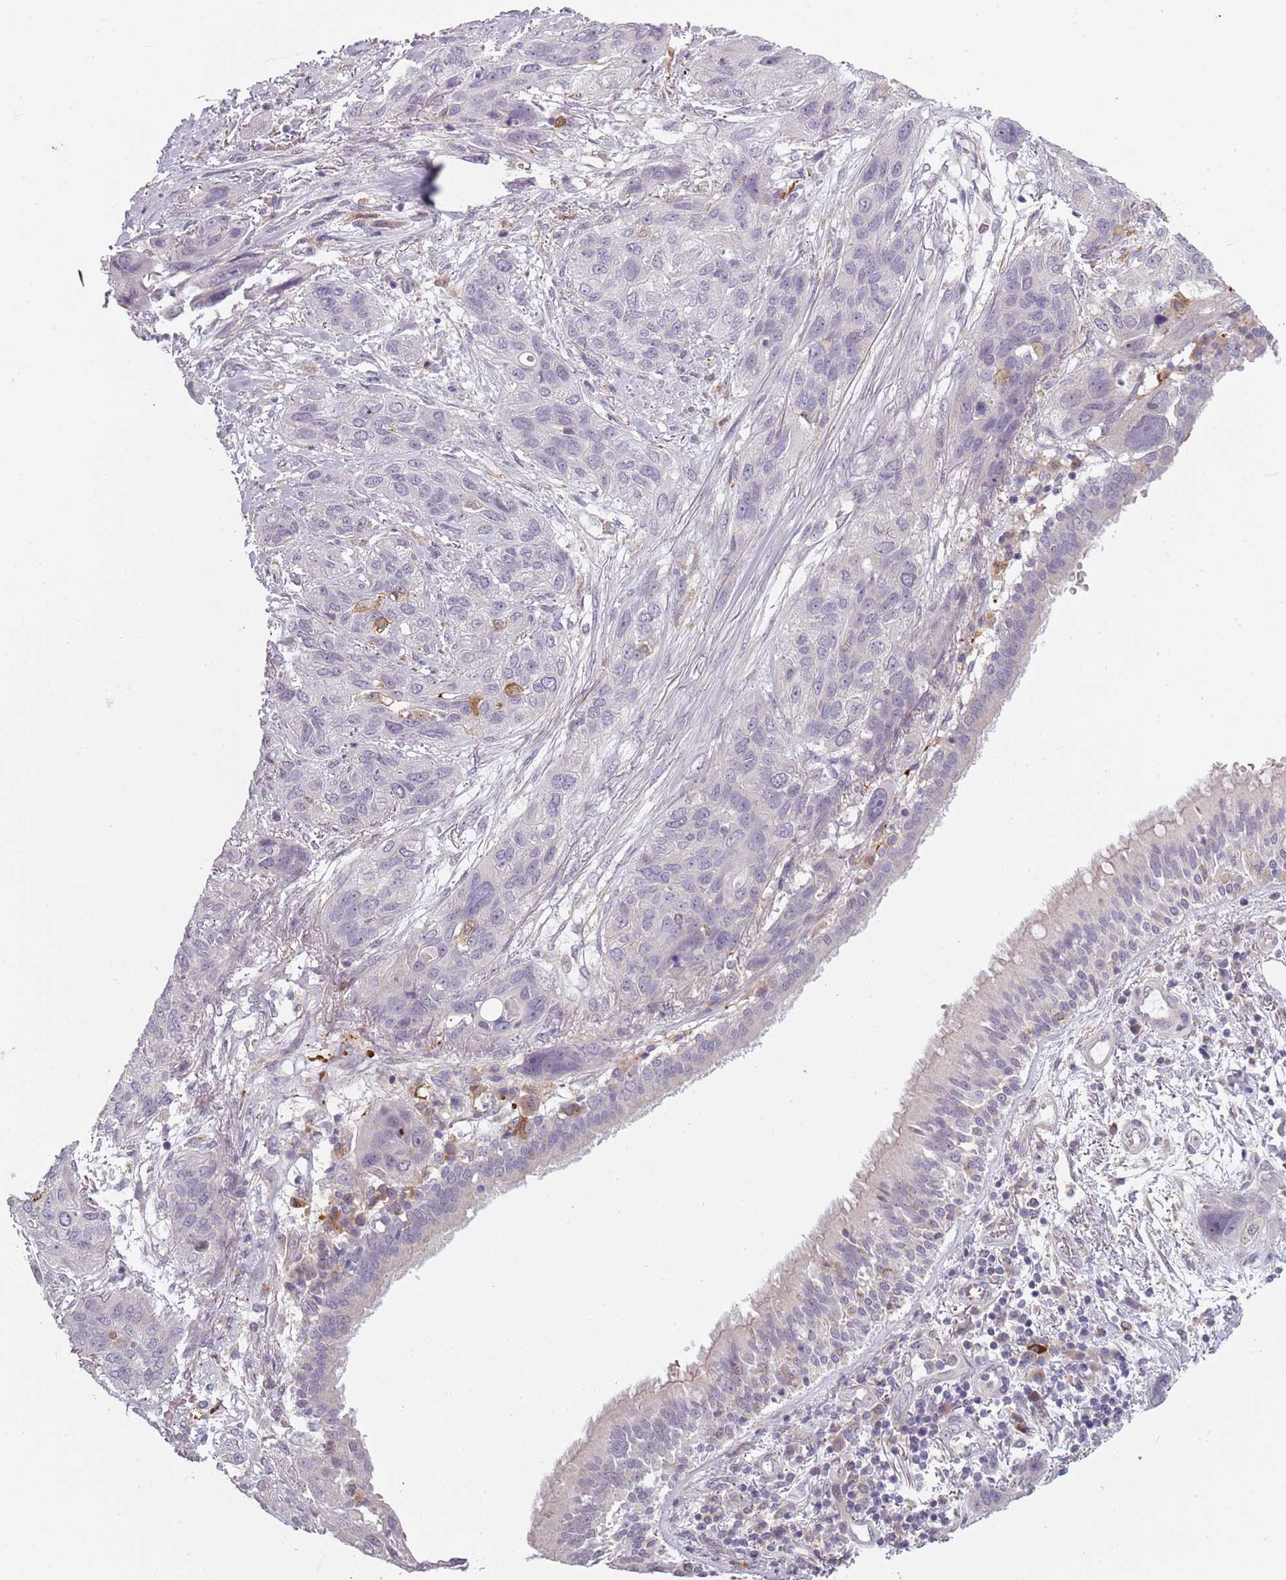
{"staining": {"intensity": "negative", "quantity": "none", "location": "none"}, "tissue": "lung cancer", "cell_type": "Tumor cells", "image_type": "cancer", "snomed": [{"axis": "morphology", "description": "Squamous cell carcinoma, NOS"}, {"axis": "topography", "description": "Lung"}], "caption": "An image of human squamous cell carcinoma (lung) is negative for staining in tumor cells.", "gene": "CC2D2B", "patient": {"sex": "female", "age": 70}}